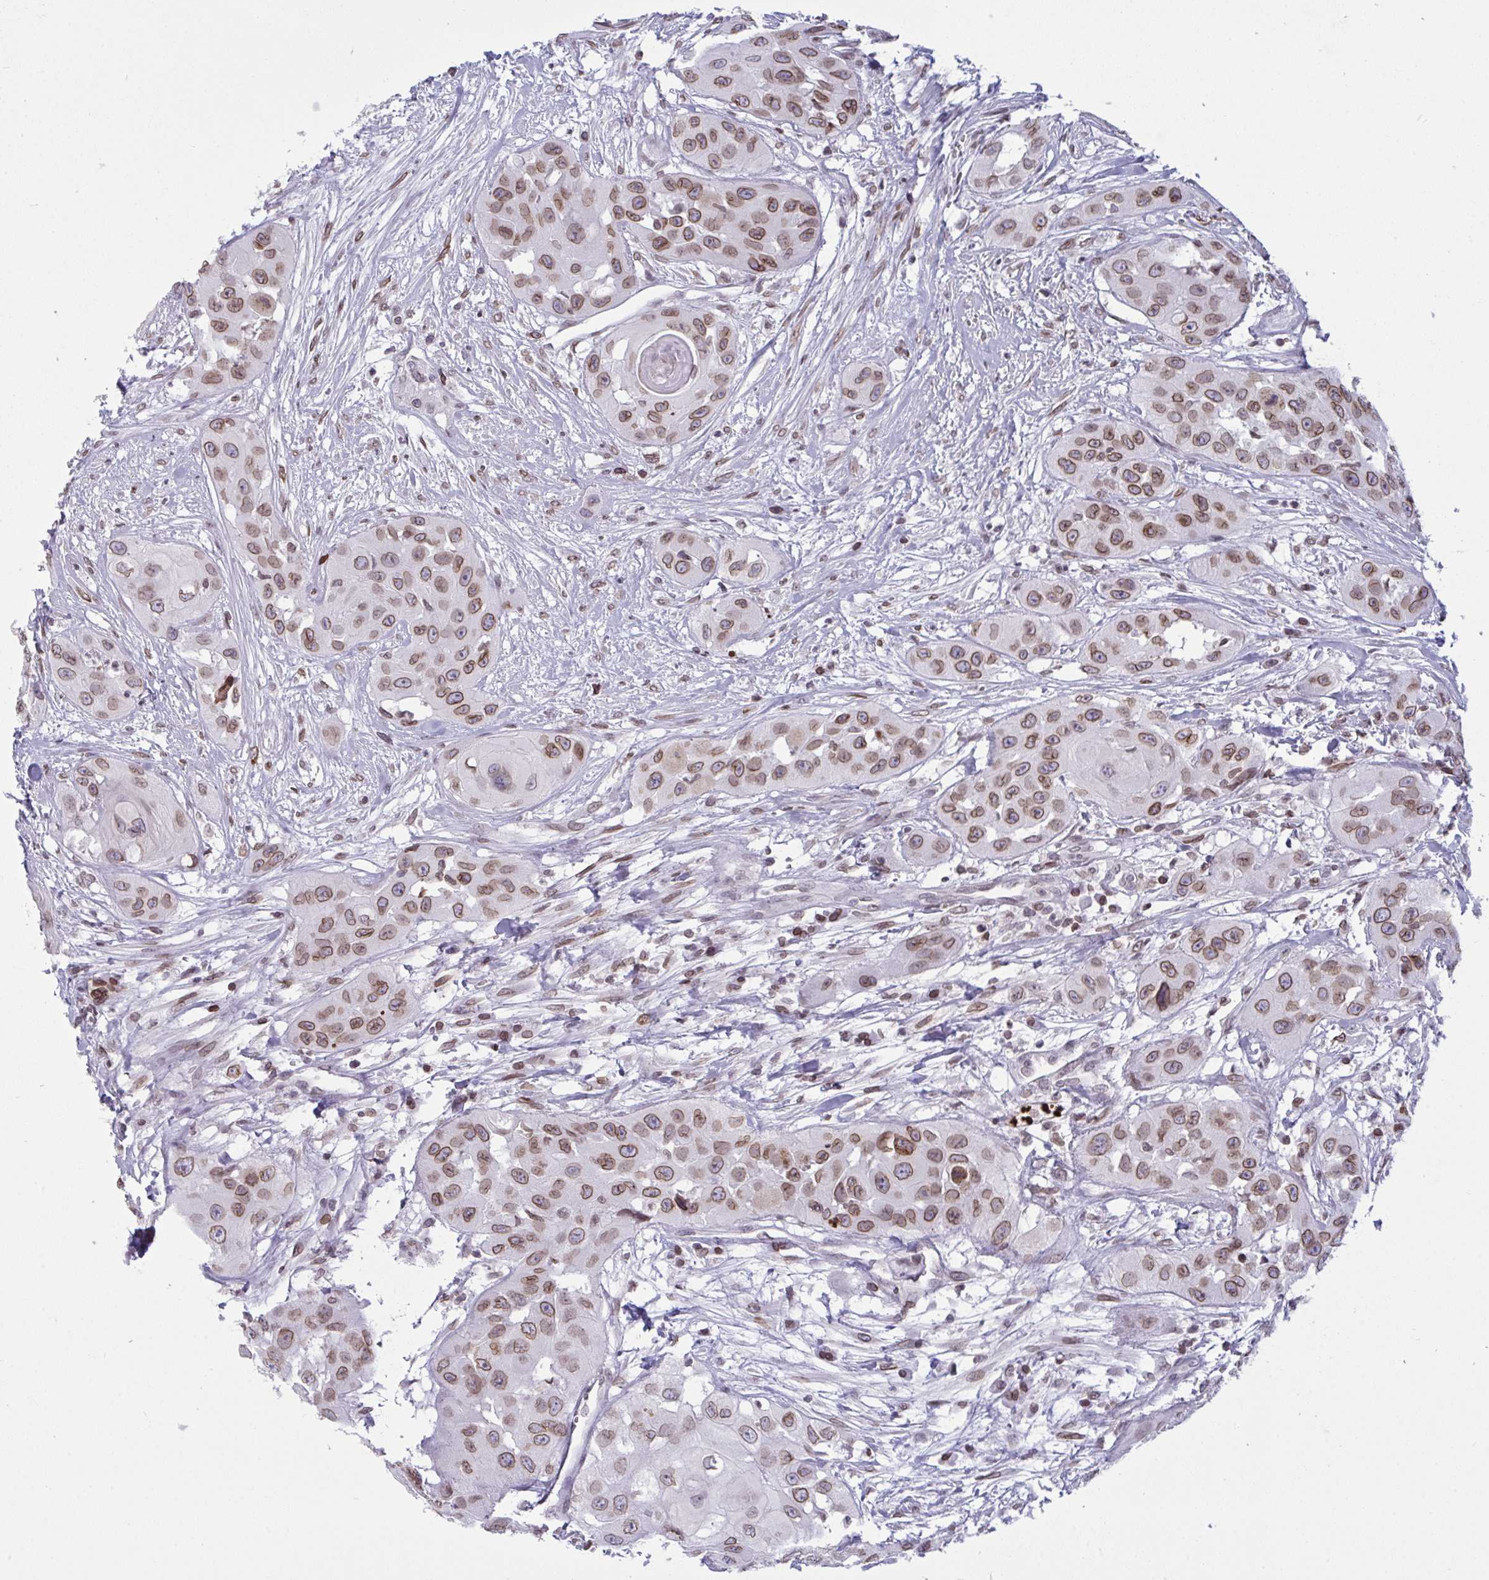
{"staining": {"intensity": "moderate", "quantity": ">75%", "location": "cytoplasmic/membranous,nuclear"}, "tissue": "head and neck cancer", "cell_type": "Tumor cells", "image_type": "cancer", "snomed": [{"axis": "morphology", "description": "Squamous cell carcinoma, NOS"}, {"axis": "topography", "description": "Head-Neck"}], "caption": "Protein staining exhibits moderate cytoplasmic/membranous and nuclear expression in about >75% of tumor cells in head and neck cancer.", "gene": "LMNB2", "patient": {"sex": "male", "age": 83}}